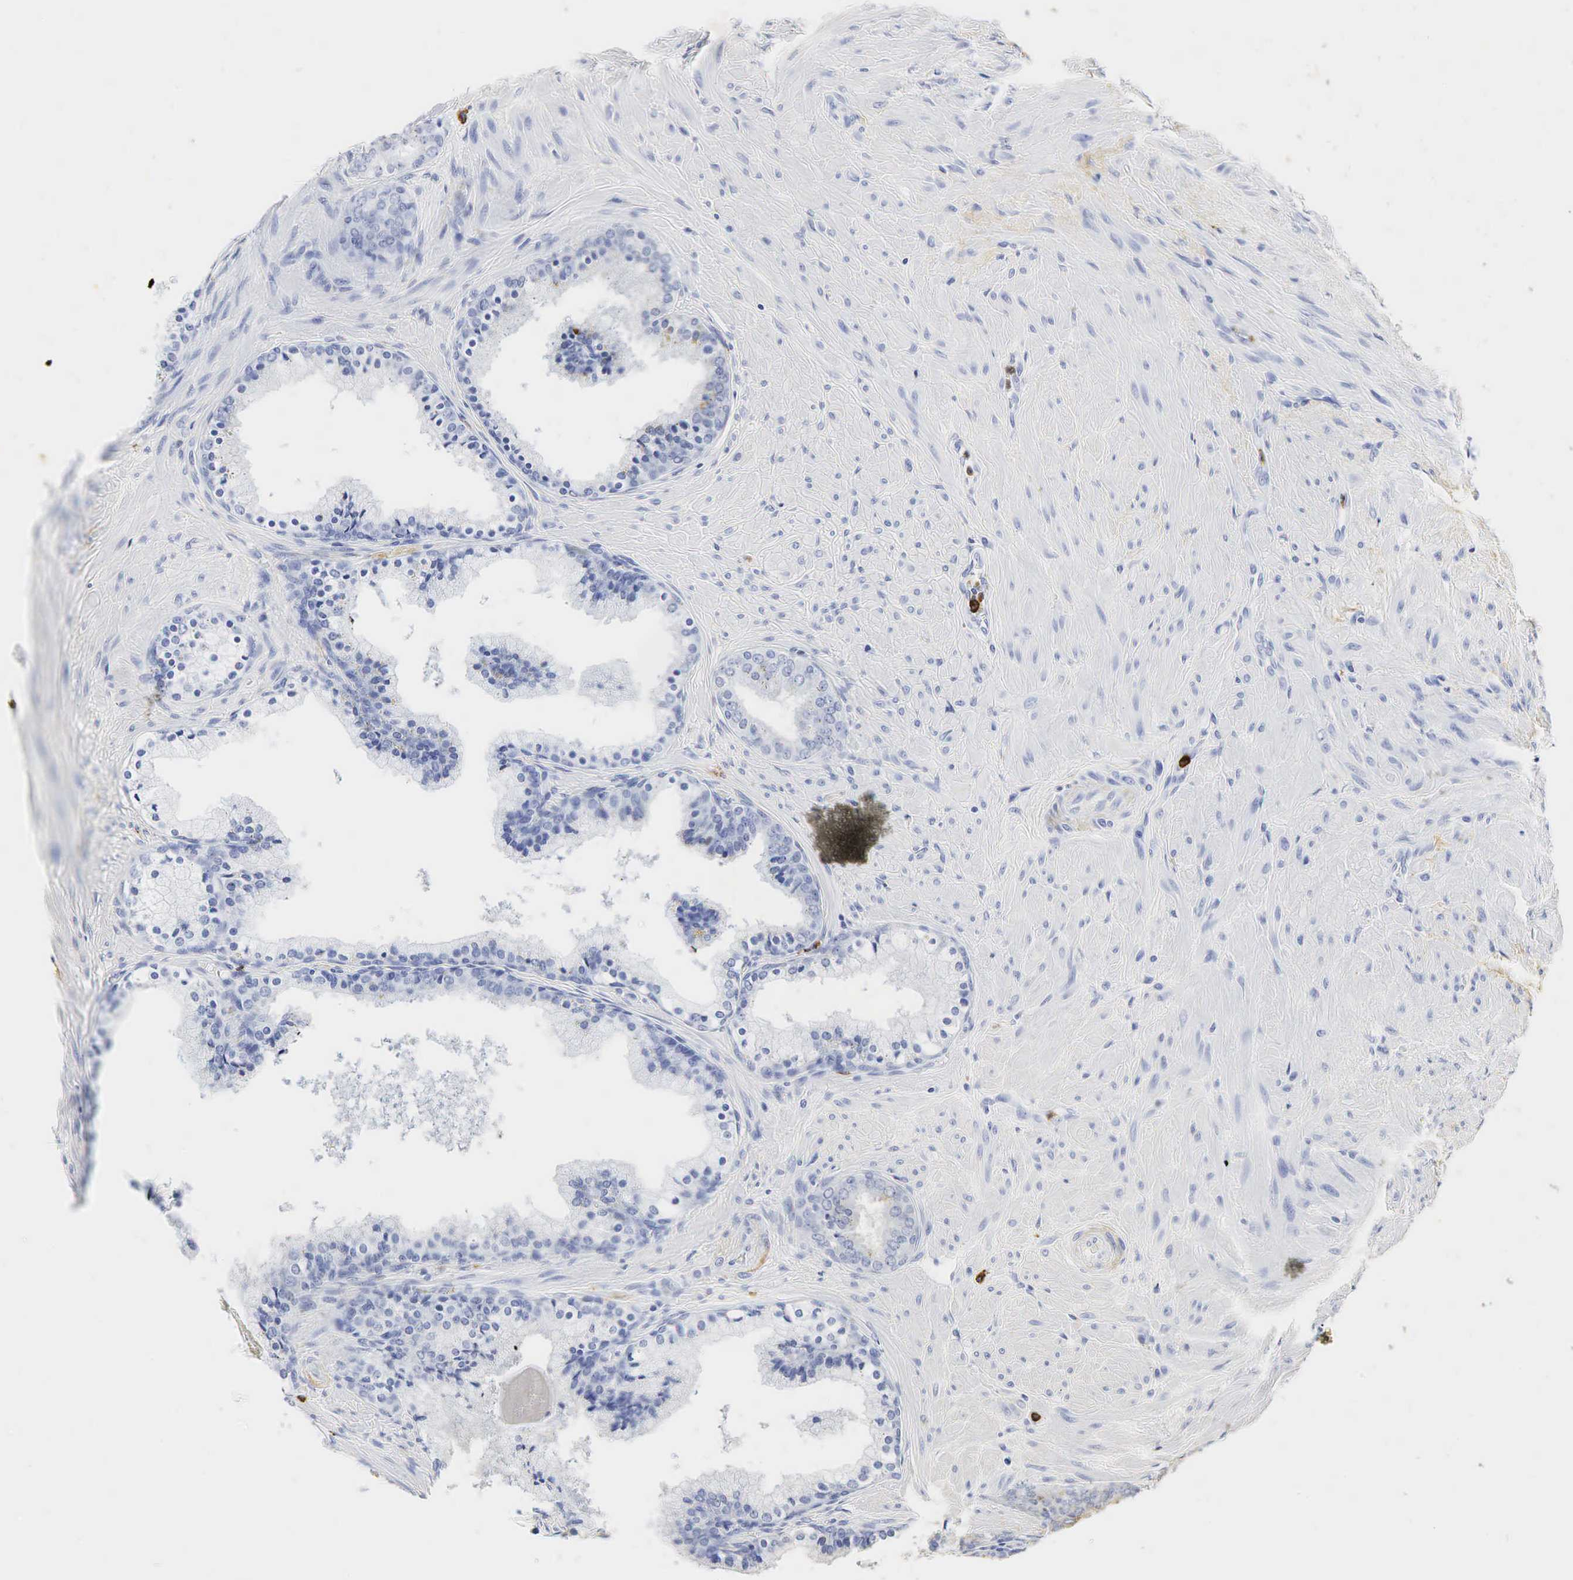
{"staining": {"intensity": "negative", "quantity": "none", "location": "none"}, "tissue": "prostate", "cell_type": "Glandular cells", "image_type": "normal", "snomed": [{"axis": "morphology", "description": "Normal tissue, NOS"}, {"axis": "topography", "description": "Prostate"}], "caption": "The IHC photomicrograph has no significant staining in glandular cells of prostate. Brightfield microscopy of immunohistochemistry (IHC) stained with DAB (3,3'-diaminobenzidine) (brown) and hematoxylin (blue), captured at high magnification.", "gene": "LYZ", "patient": {"sex": "male", "age": 65}}